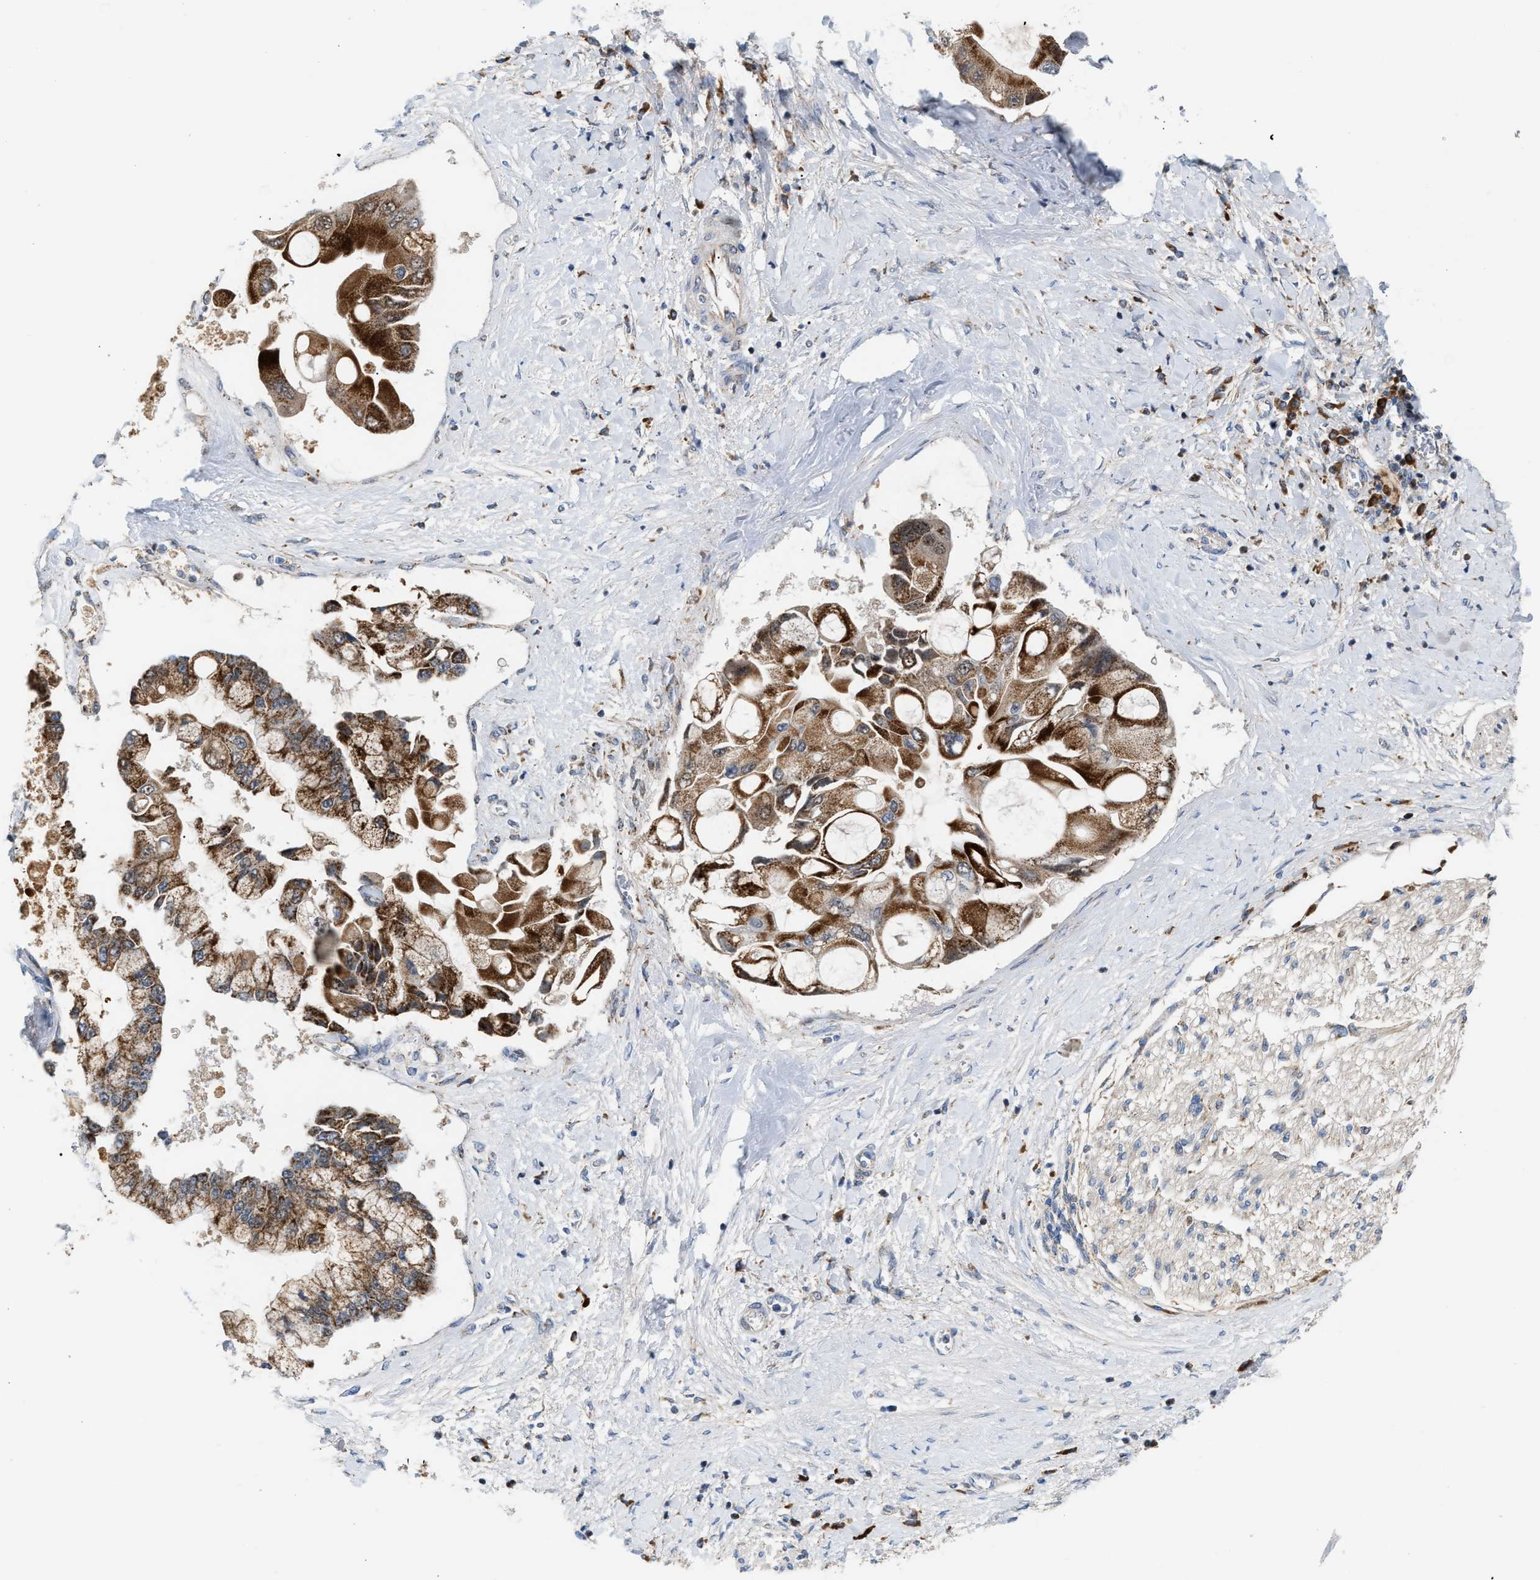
{"staining": {"intensity": "strong", "quantity": ">75%", "location": "cytoplasmic/membranous"}, "tissue": "liver cancer", "cell_type": "Tumor cells", "image_type": "cancer", "snomed": [{"axis": "morphology", "description": "Cholangiocarcinoma"}, {"axis": "topography", "description": "Liver"}], "caption": "Human liver cholangiocarcinoma stained with a protein marker displays strong staining in tumor cells.", "gene": "PMPCA", "patient": {"sex": "male", "age": 50}}